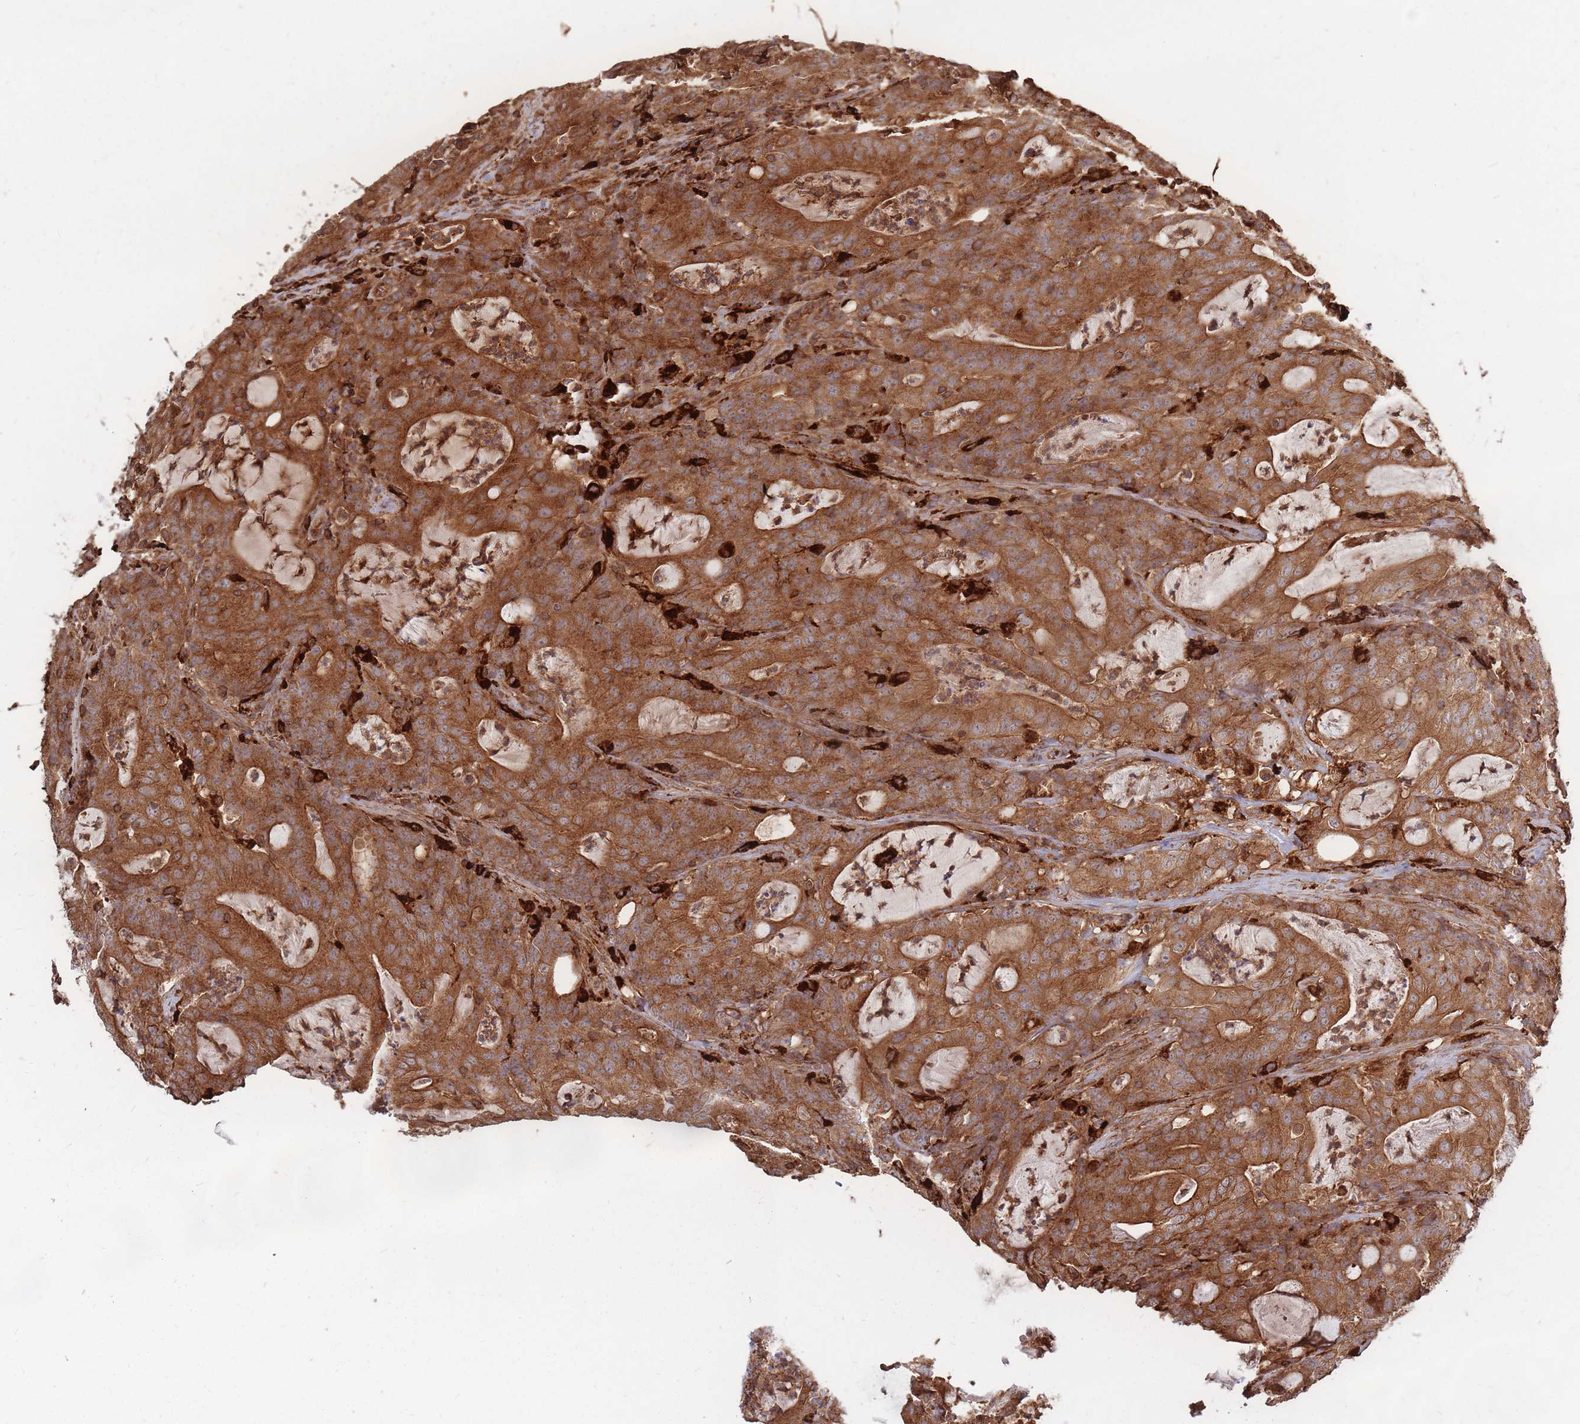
{"staining": {"intensity": "strong", "quantity": ">75%", "location": "cytoplasmic/membranous"}, "tissue": "colorectal cancer", "cell_type": "Tumor cells", "image_type": "cancer", "snomed": [{"axis": "morphology", "description": "Adenocarcinoma, NOS"}, {"axis": "topography", "description": "Colon"}], "caption": "Strong cytoplasmic/membranous expression is seen in approximately >75% of tumor cells in colorectal cancer (adenocarcinoma).", "gene": "RASSF2", "patient": {"sex": "male", "age": 83}}